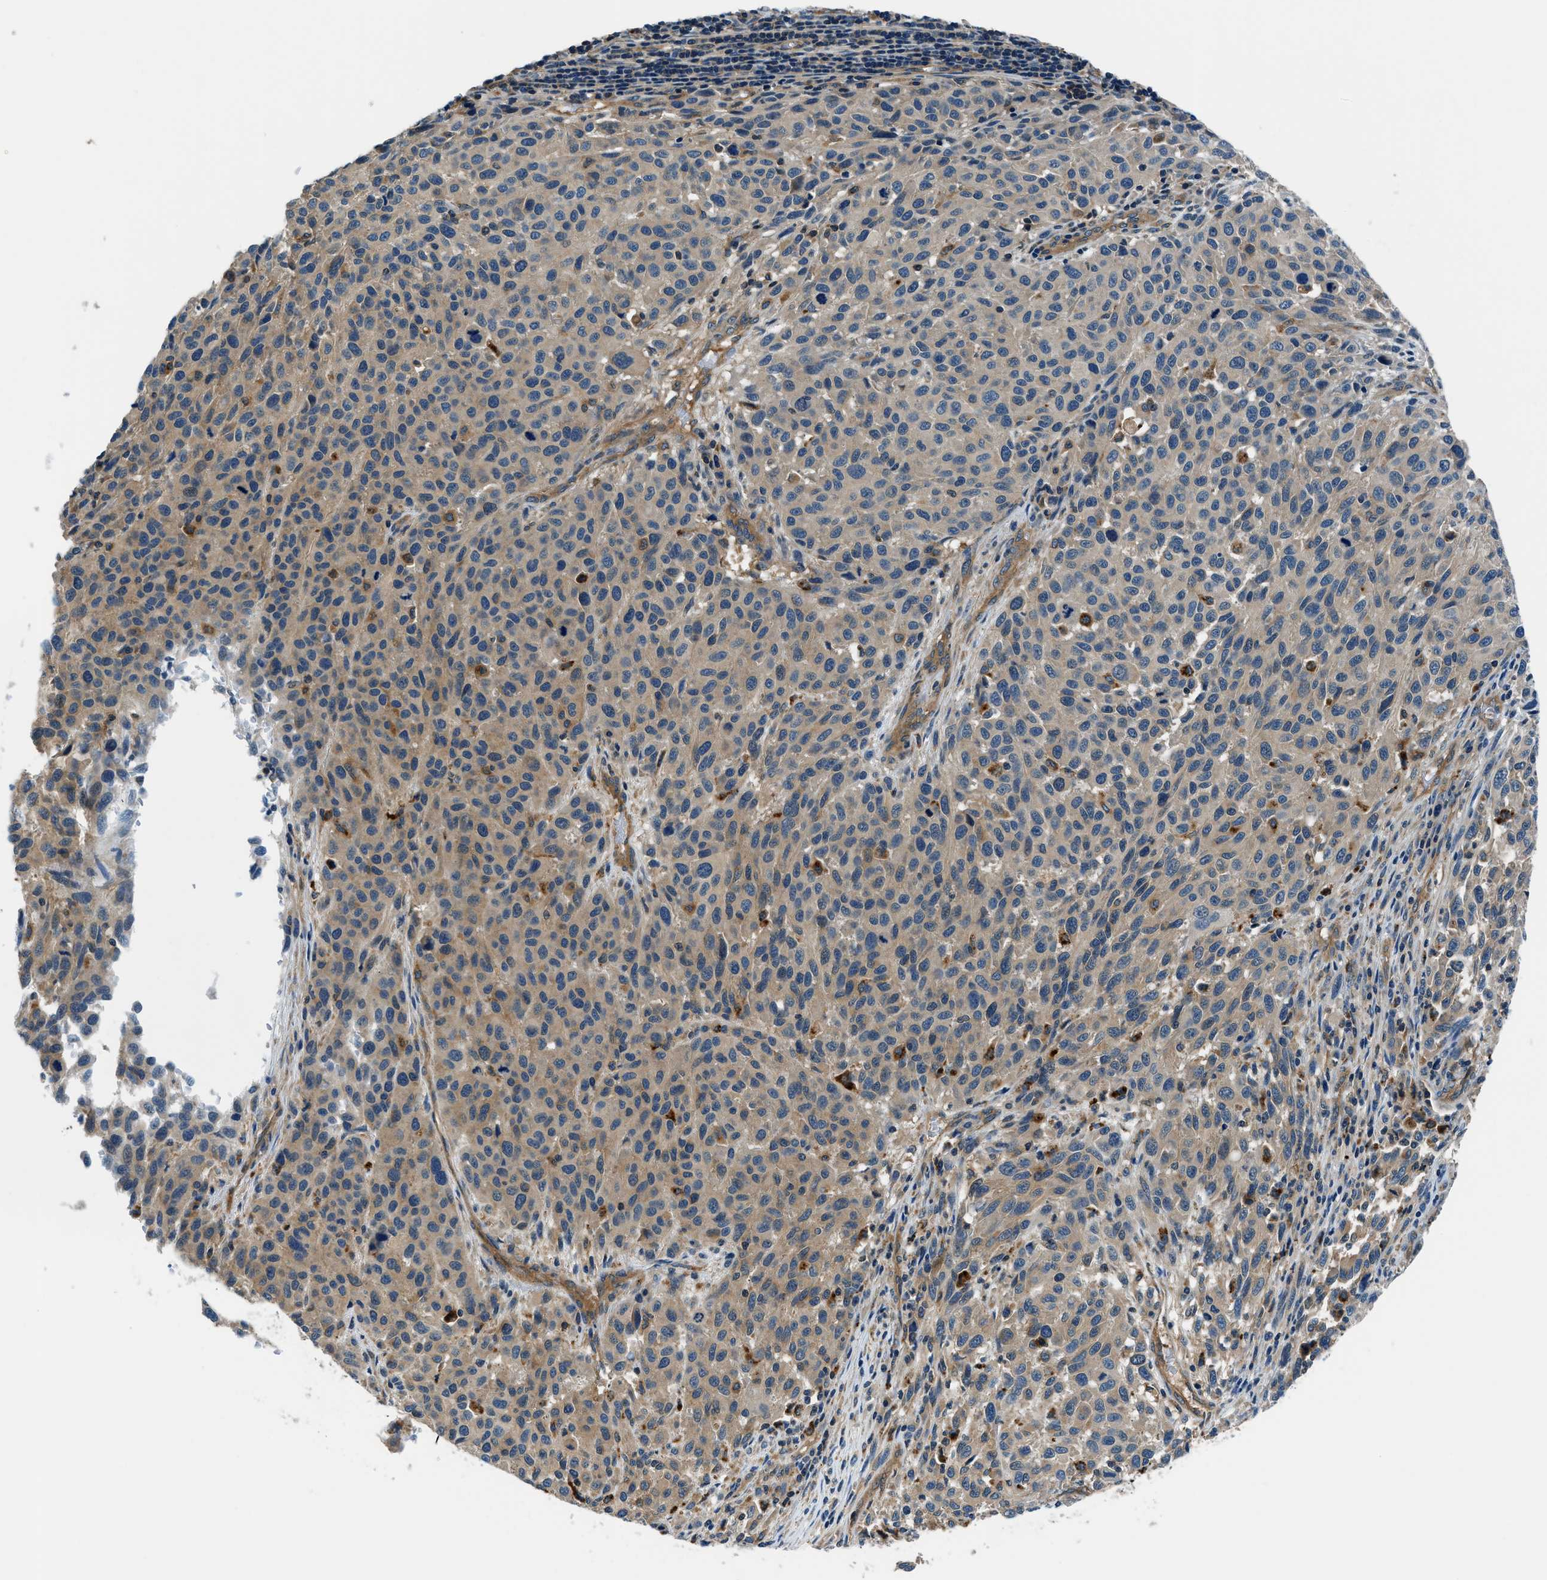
{"staining": {"intensity": "weak", "quantity": ">75%", "location": "cytoplasmic/membranous"}, "tissue": "melanoma", "cell_type": "Tumor cells", "image_type": "cancer", "snomed": [{"axis": "morphology", "description": "Malignant melanoma, Metastatic site"}, {"axis": "topography", "description": "Lymph node"}], "caption": "Malignant melanoma (metastatic site) stained with a protein marker demonstrates weak staining in tumor cells.", "gene": "SLC19A2", "patient": {"sex": "male", "age": 61}}